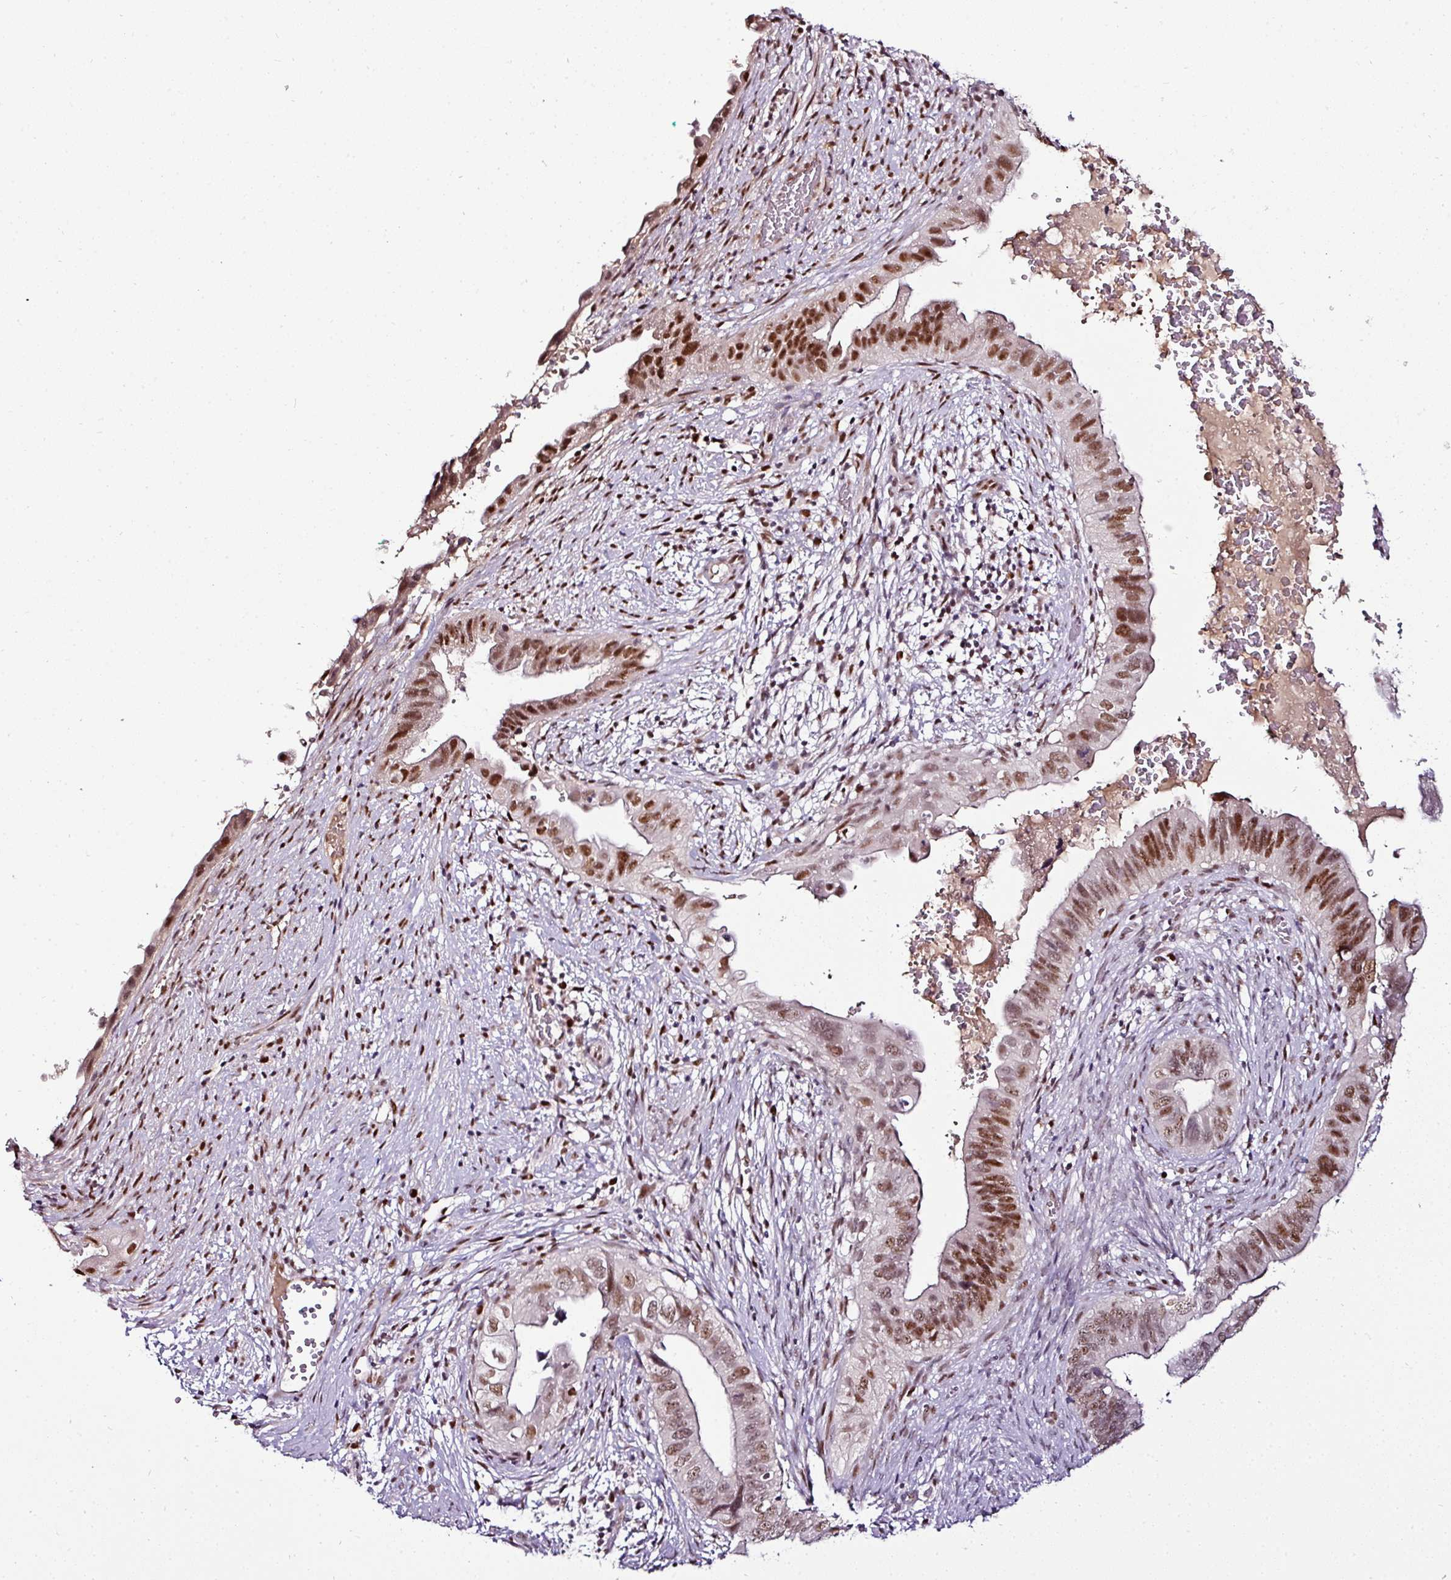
{"staining": {"intensity": "moderate", "quantity": ">75%", "location": "nuclear"}, "tissue": "cervical cancer", "cell_type": "Tumor cells", "image_type": "cancer", "snomed": [{"axis": "morphology", "description": "Adenocarcinoma, NOS"}, {"axis": "topography", "description": "Cervix"}], "caption": "This is an image of immunohistochemistry (IHC) staining of cervical cancer (adenocarcinoma), which shows moderate expression in the nuclear of tumor cells.", "gene": "KLF16", "patient": {"sex": "female", "age": 42}}